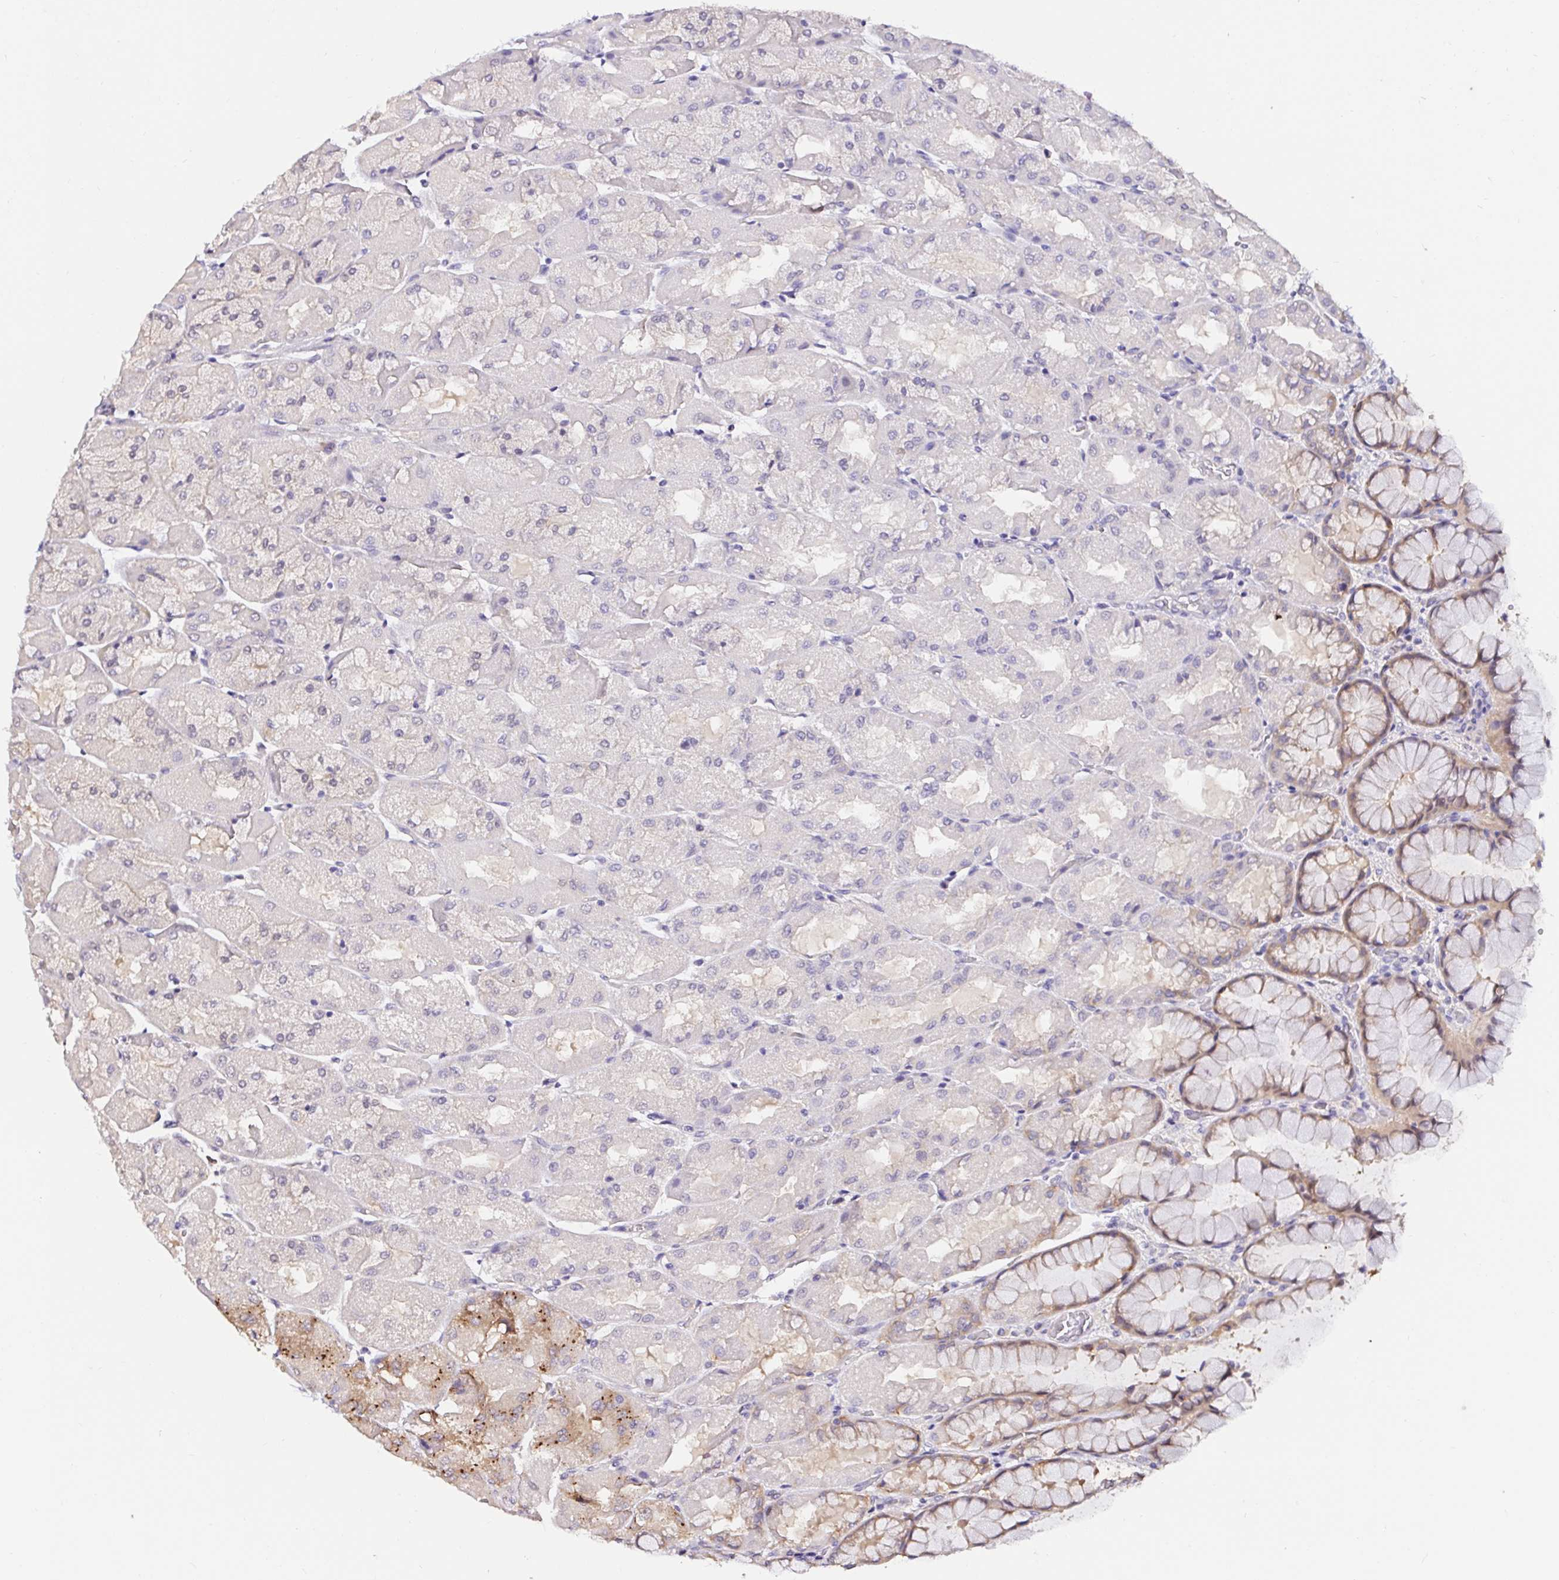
{"staining": {"intensity": "moderate", "quantity": "<25%", "location": "cytoplasmic/membranous"}, "tissue": "stomach", "cell_type": "Glandular cells", "image_type": "normal", "snomed": [{"axis": "morphology", "description": "Normal tissue, NOS"}, {"axis": "topography", "description": "Stomach"}], "caption": "This is a photomicrograph of IHC staining of unremarkable stomach, which shows moderate expression in the cytoplasmic/membranous of glandular cells.", "gene": "RSRP1", "patient": {"sex": "female", "age": 61}}